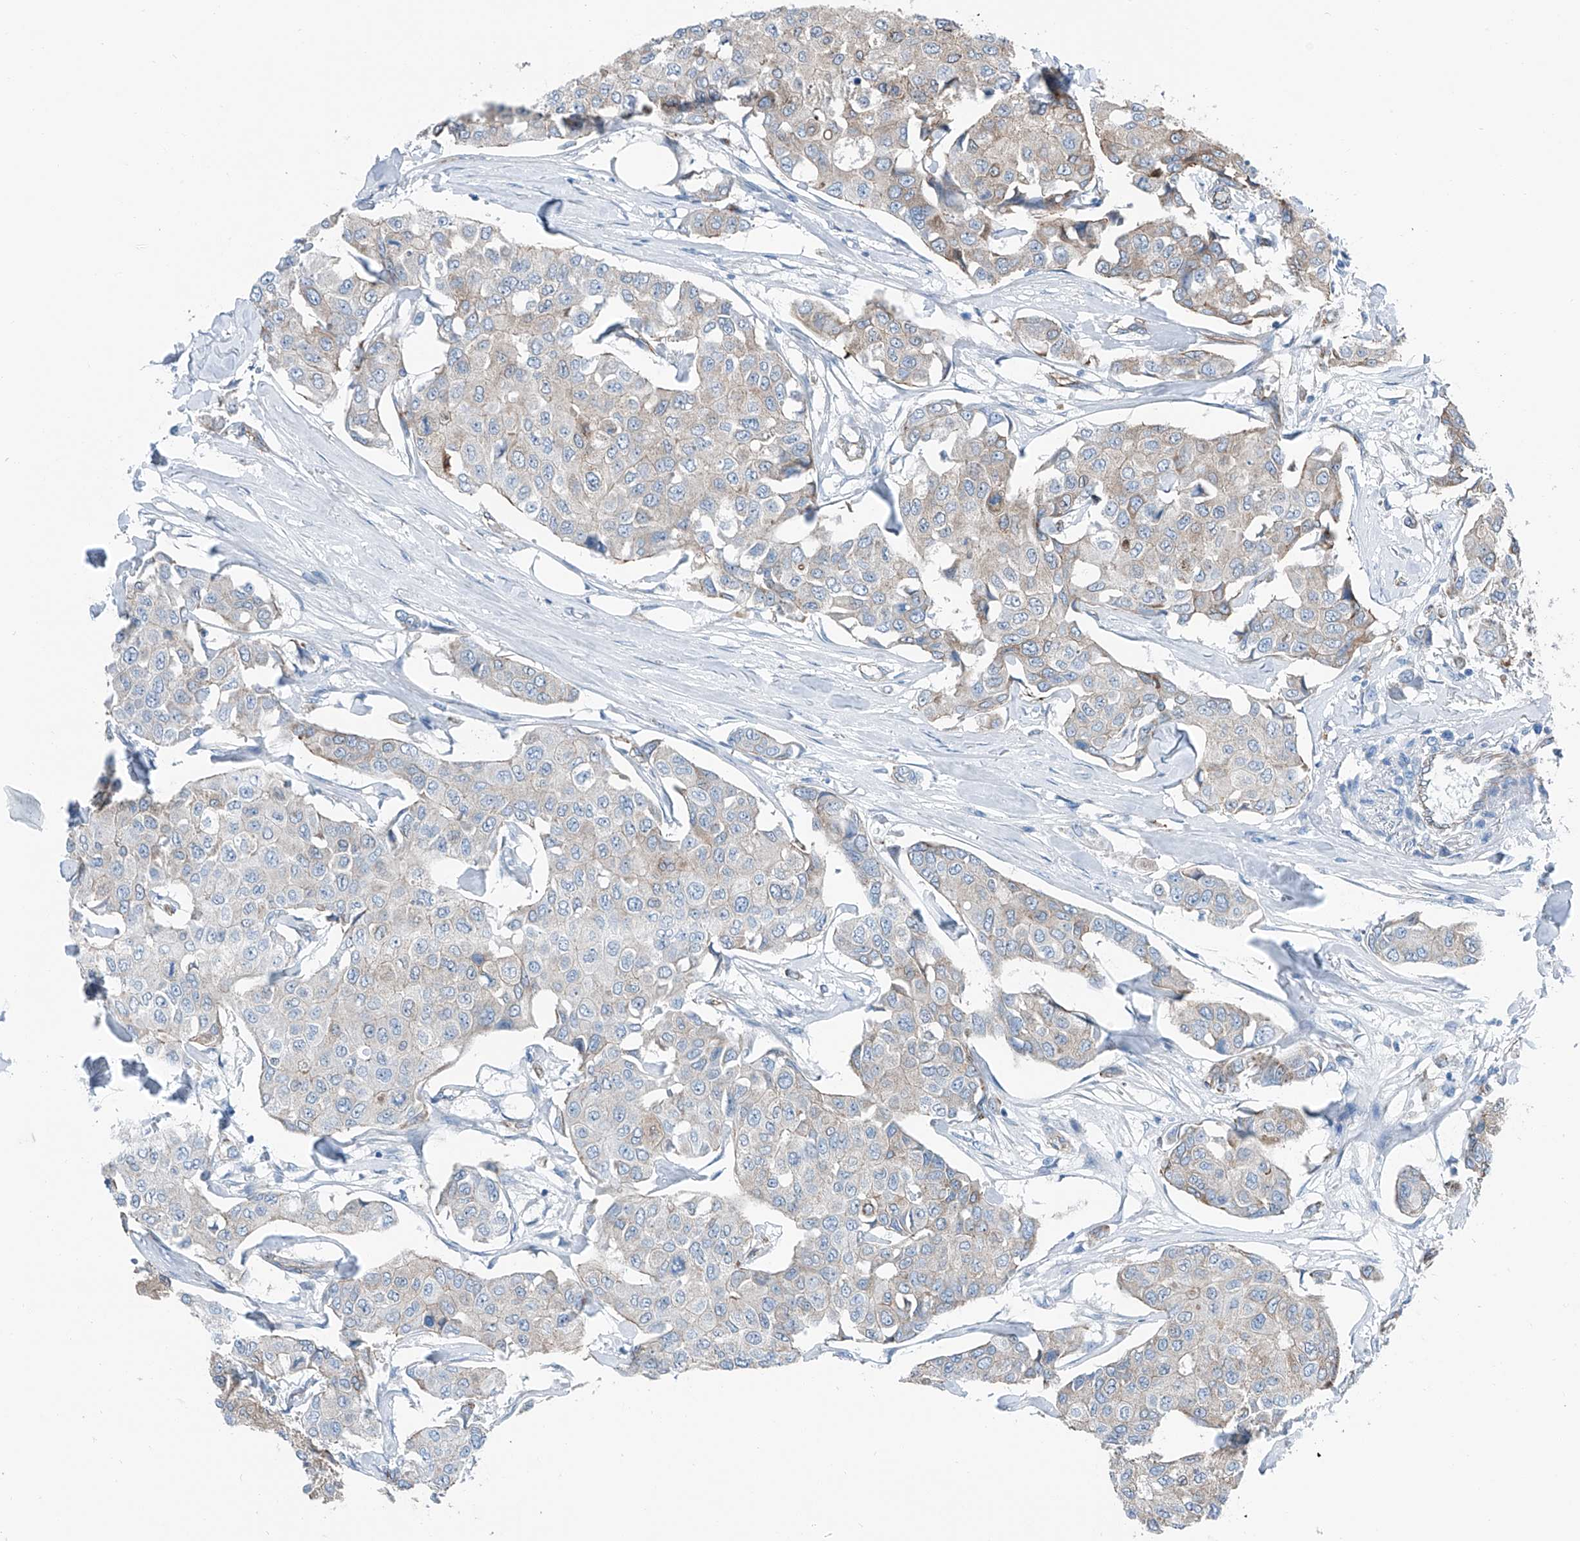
{"staining": {"intensity": "weak", "quantity": "<25%", "location": "cytoplasmic/membranous"}, "tissue": "breast cancer", "cell_type": "Tumor cells", "image_type": "cancer", "snomed": [{"axis": "morphology", "description": "Duct carcinoma"}, {"axis": "topography", "description": "Breast"}], "caption": "This is a histopathology image of immunohistochemistry staining of breast cancer, which shows no positivity in tumor cells.", "gene": "THEMIS2", "patient": {"sex": "female", "age": 80}}